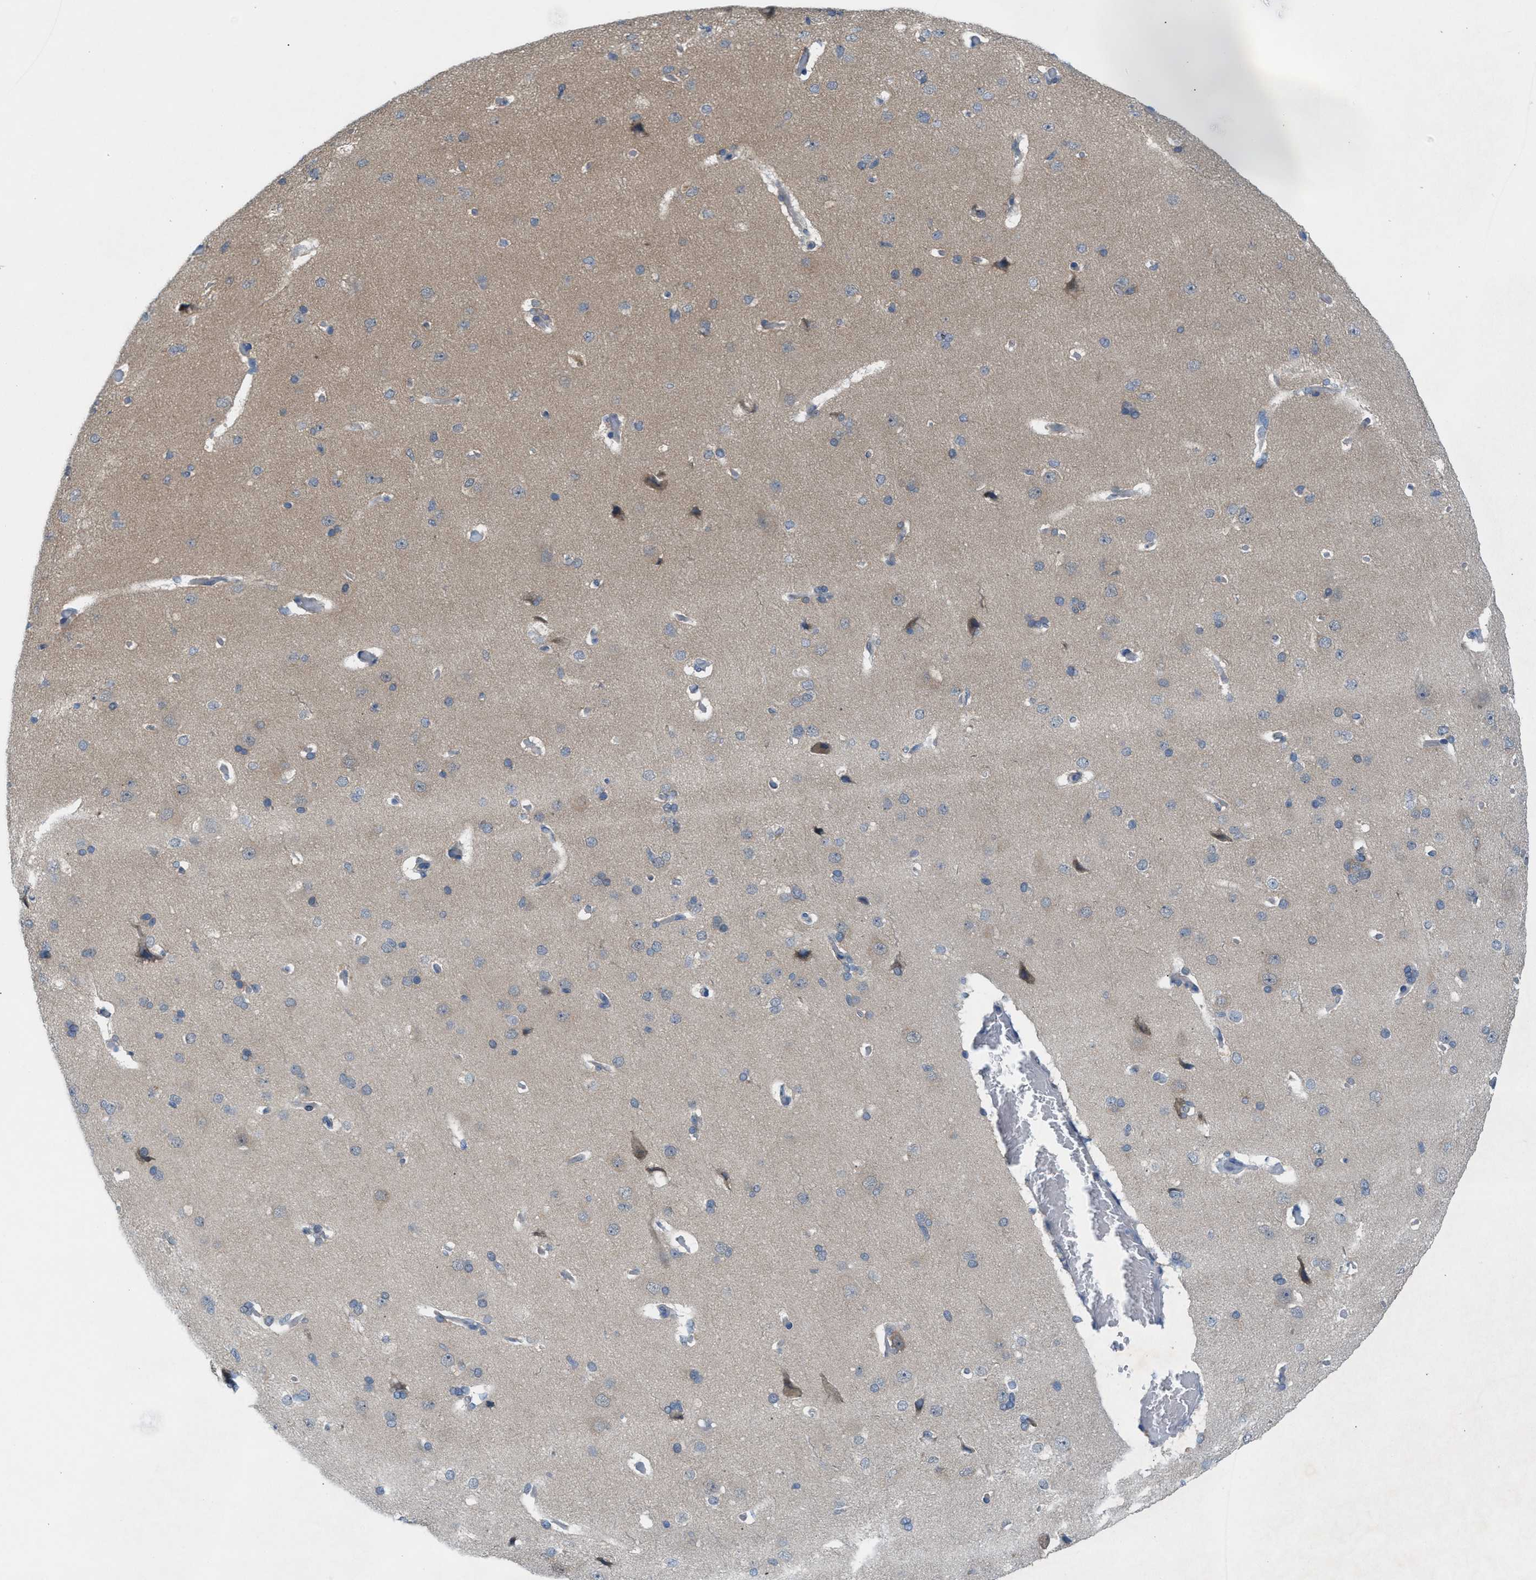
{"staining": {"intensity": "negative", "quantity": "none", "location": "none"}, "tissue": "cerebral cortex", "cell_type": "Endothelial cells", "image_type": "normal", "snomed": [{"axis": "morphology", "description": "Normal tissue, NOS"}, {"axis": "topography", "description": "Cerebral cortex"}], "caption": "There is no significant positivity in endothelial cells of cerebral cortex.", "gene": "WIPI2", "patient": {"sex": "male", "age": 62}}